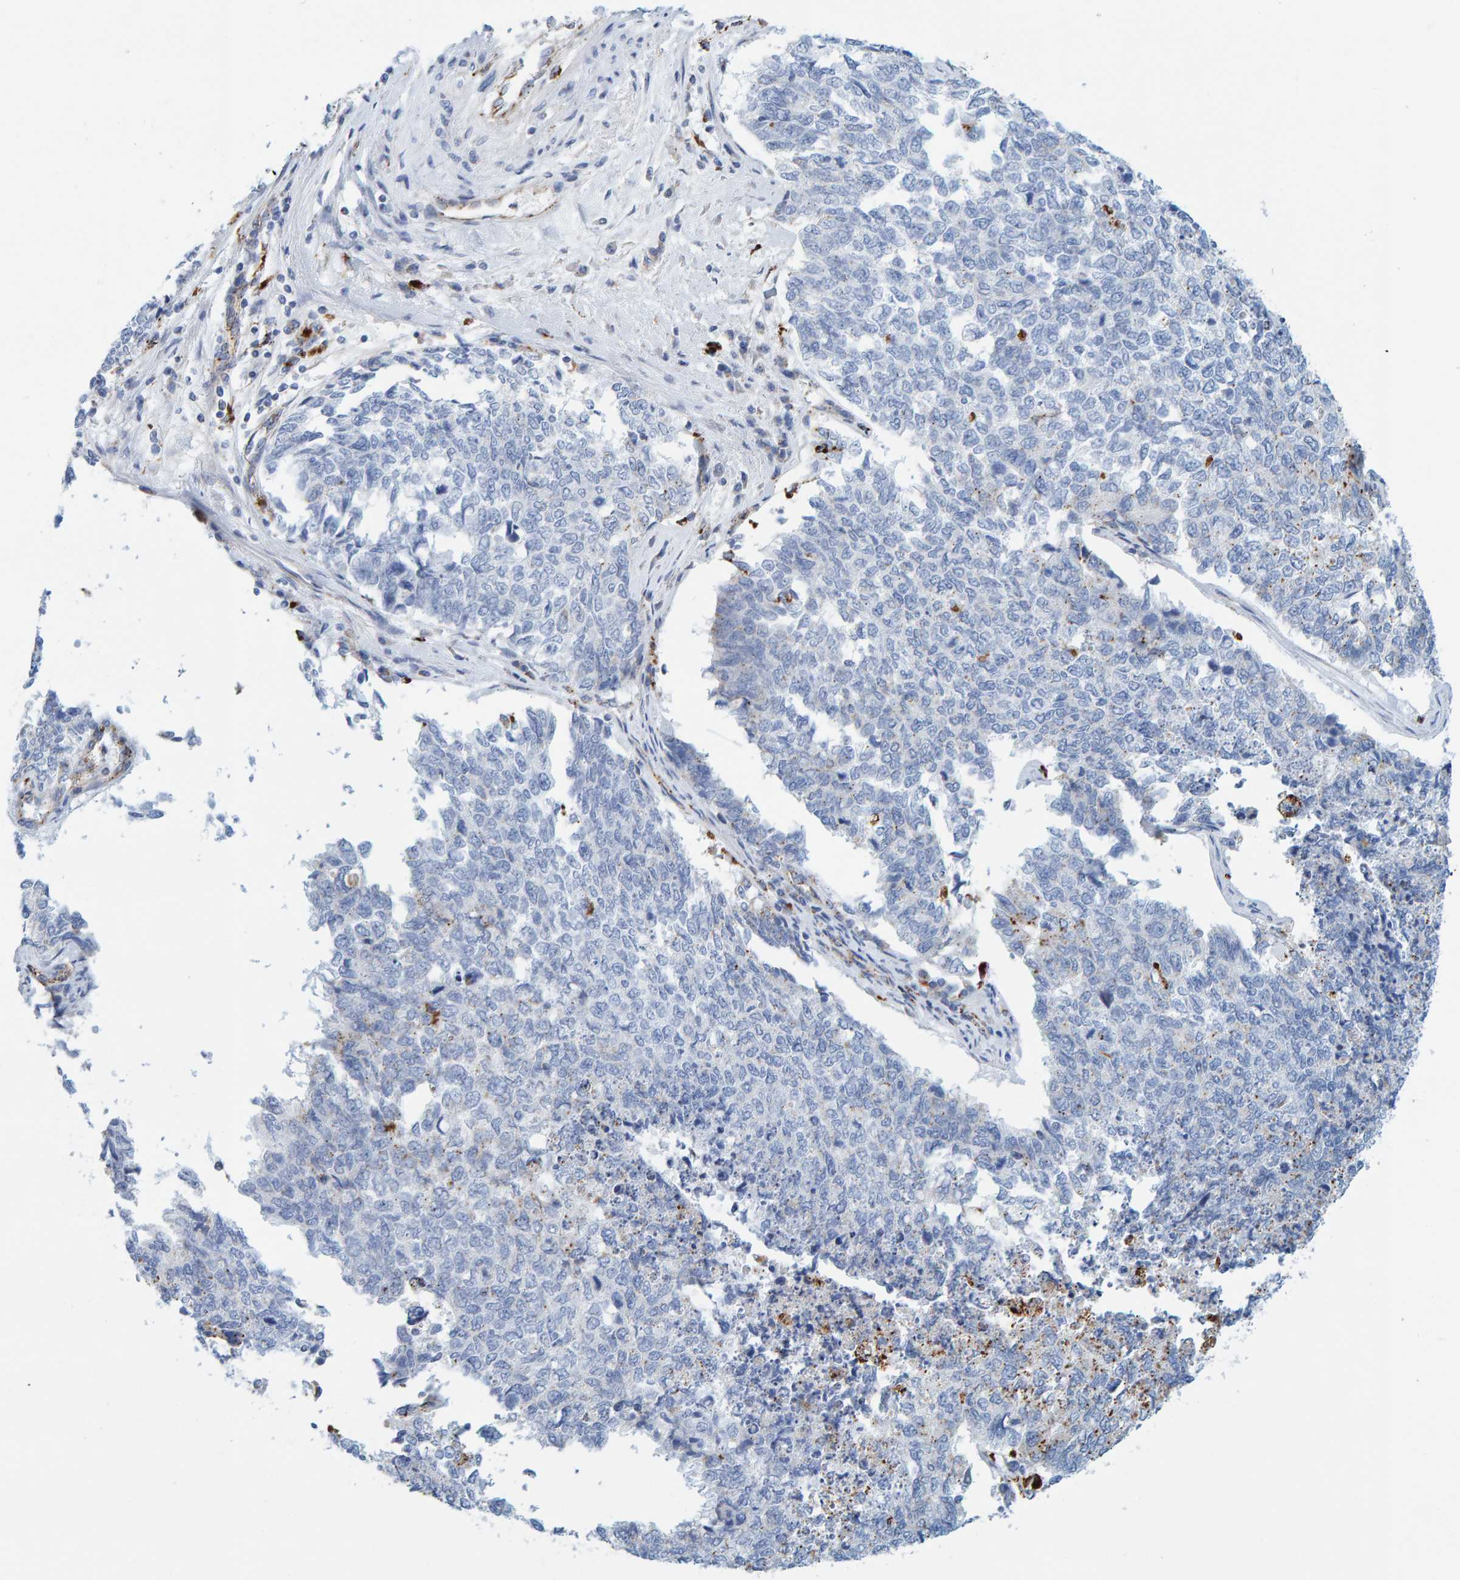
{"staining": {"intensity": "moderate", "quantity": "<25%", "location": "cytoplasmic/membranous"}, "tissue": "cervical cancer", "cell_type": "Tumor cells", "image_type": "cancer", "snomed": [{"axis": "morphology", "description": "Squamous cell carcinoma, NOS"}, {"axis": "topography", "description": "Cervix"}], "caption": "A high-resolution image shows immunohistochemistry (IHC) staining of cervical squamous cell carcinoma, which exhibits moderate cytoplasmic/membranous staining in about <25% of tumor cells.", "gene": "BIN3", "patient": {"sex": "female", "age": 63}}